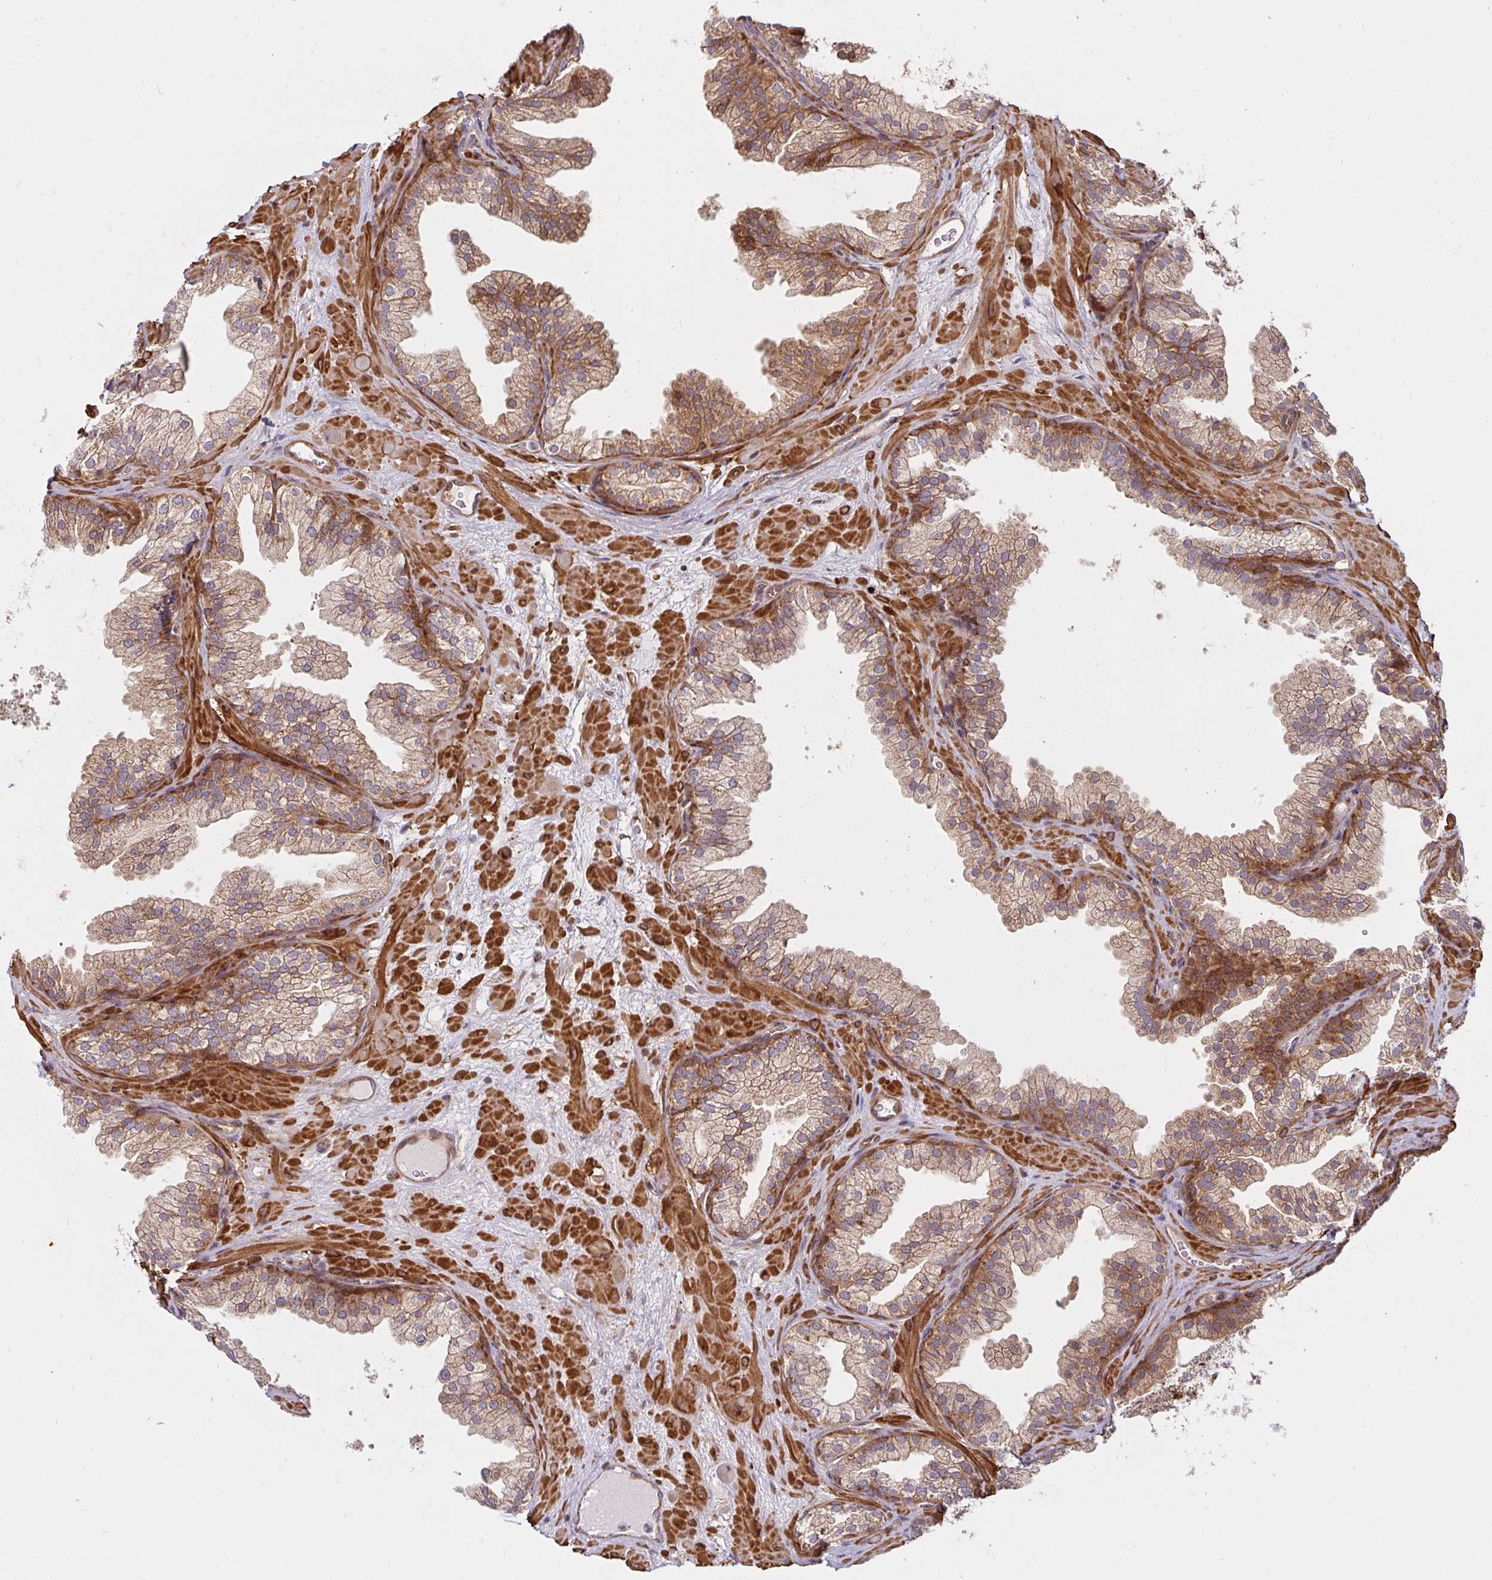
{"staining": {"intensity": "weak", "quantity": ">75%", "location": "cytoplasmic/membranous"}, "tissue": "prostate", "cell_type": "Glandular cells", "image_type": "normal", "snomed": [{"axis": "morphology", "description": "Normal tissue, NOS"}, {"axis": "topography", "description": "Prostate"}], "caption": "This photomicrograph demonstrates benign prostate stained with immunohistochemistry to label a protein in brown. The cytoplasmic/membranous of glandular cells show weak positivity for the protein. Nuclei are counter-stained blue.", "gene": "BTF3", "patient": {"sex": "male", "age": 37}}